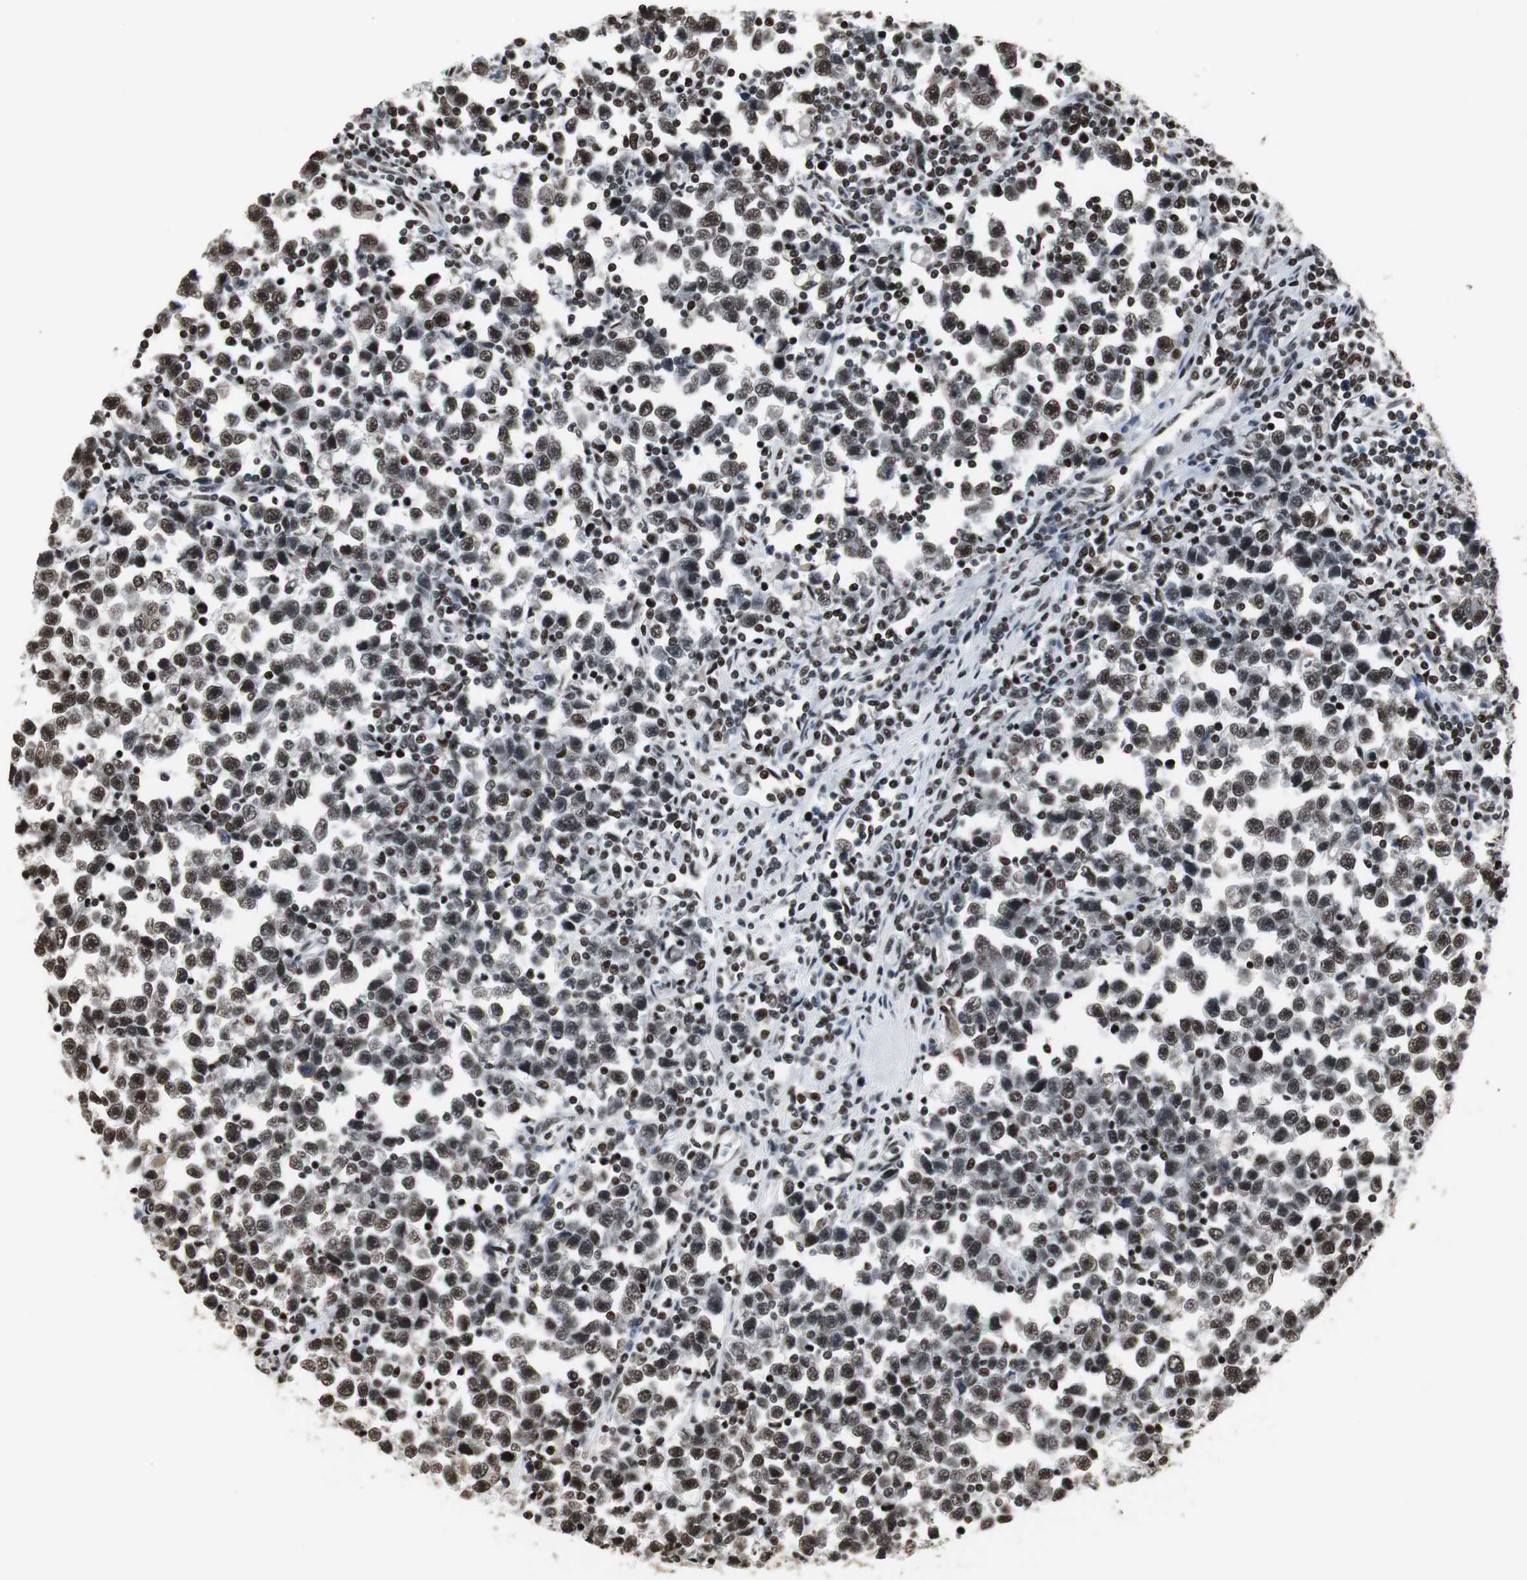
{"staining": {"intensity": "strong", "quantity": ">75%", "location": "nuclear"}, "tissue": "testis cancer", "cell_type": "Tumor cells", "image_type": "cancer", "snomed": [{"axis": "morphology", "description": "Seminoma, NOS"}, {"axis": "topography", "description": "Testis"}], "caption": "Brown immunohistochemical staining in human testis cancer (seminoma) exhibits strong nuclear staining in approximately >75% of tumor cells. Immunohistochemistry (ihc) stains the protein in brown and the nuclei are stained blue.", "gene": "PARN", "patient": {"sex": "male", "age": 43}}